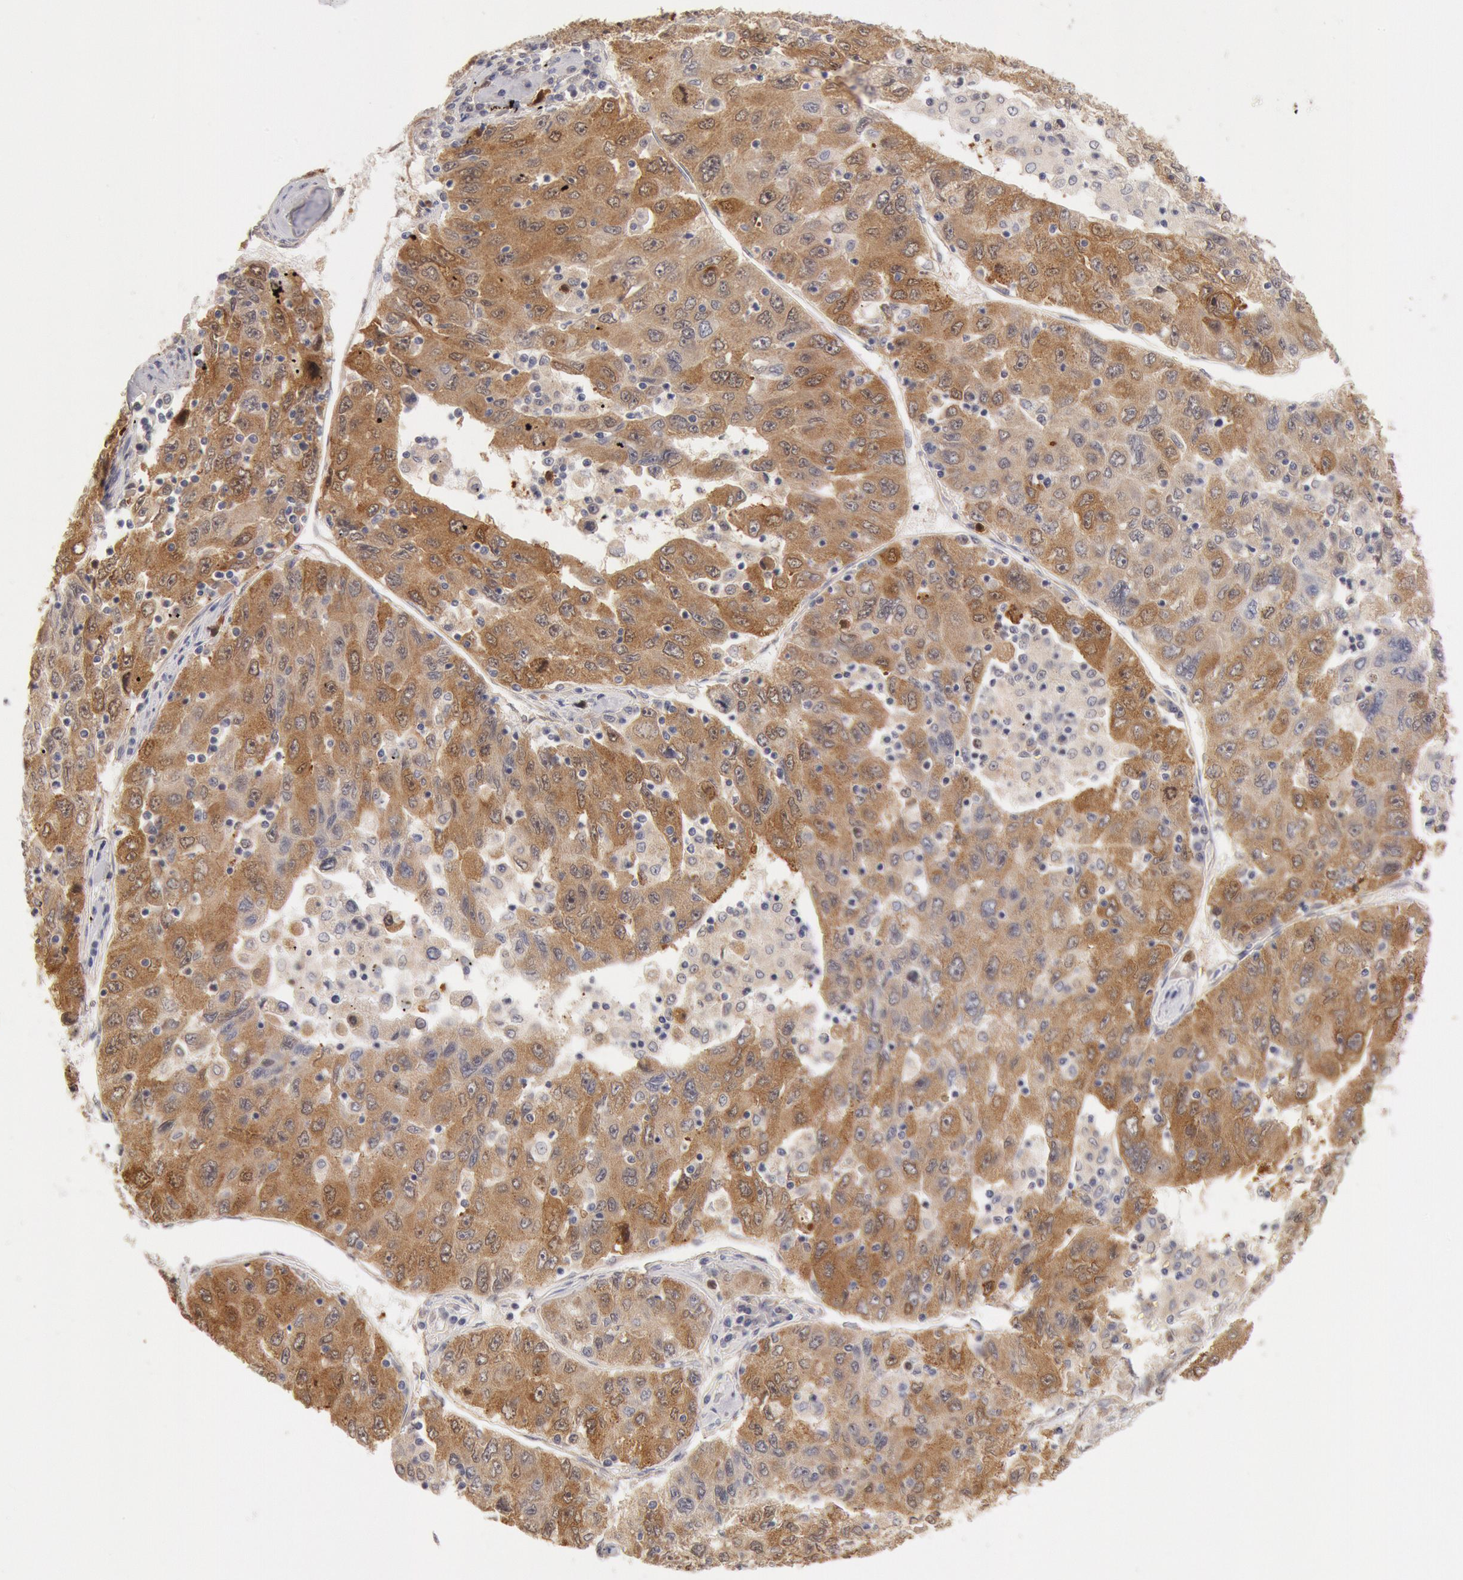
{"staining": {"intensity": "moderate", "quantity": ">75%", "location": "cytoplasmic/membranous"}, "tissue": "liver cancer", "cell_type": "Tumor cells", "image_type": "cancer", "snomed": [{"axis": "morphology", "description": "Carcinoma, Hepatocellular, NOS"}, {"axis": "topography", "description": "Liver"}], "caption": "Immunohistochemistry (IHC) (DAB) staining of liver hepatocellular carcinoma reveals moderate cytoplasmic/membranous protein positivity in about >75% of tumor cells.", "gene": "DNAJA1", "patient": {"sex": "male", "age": 49}}